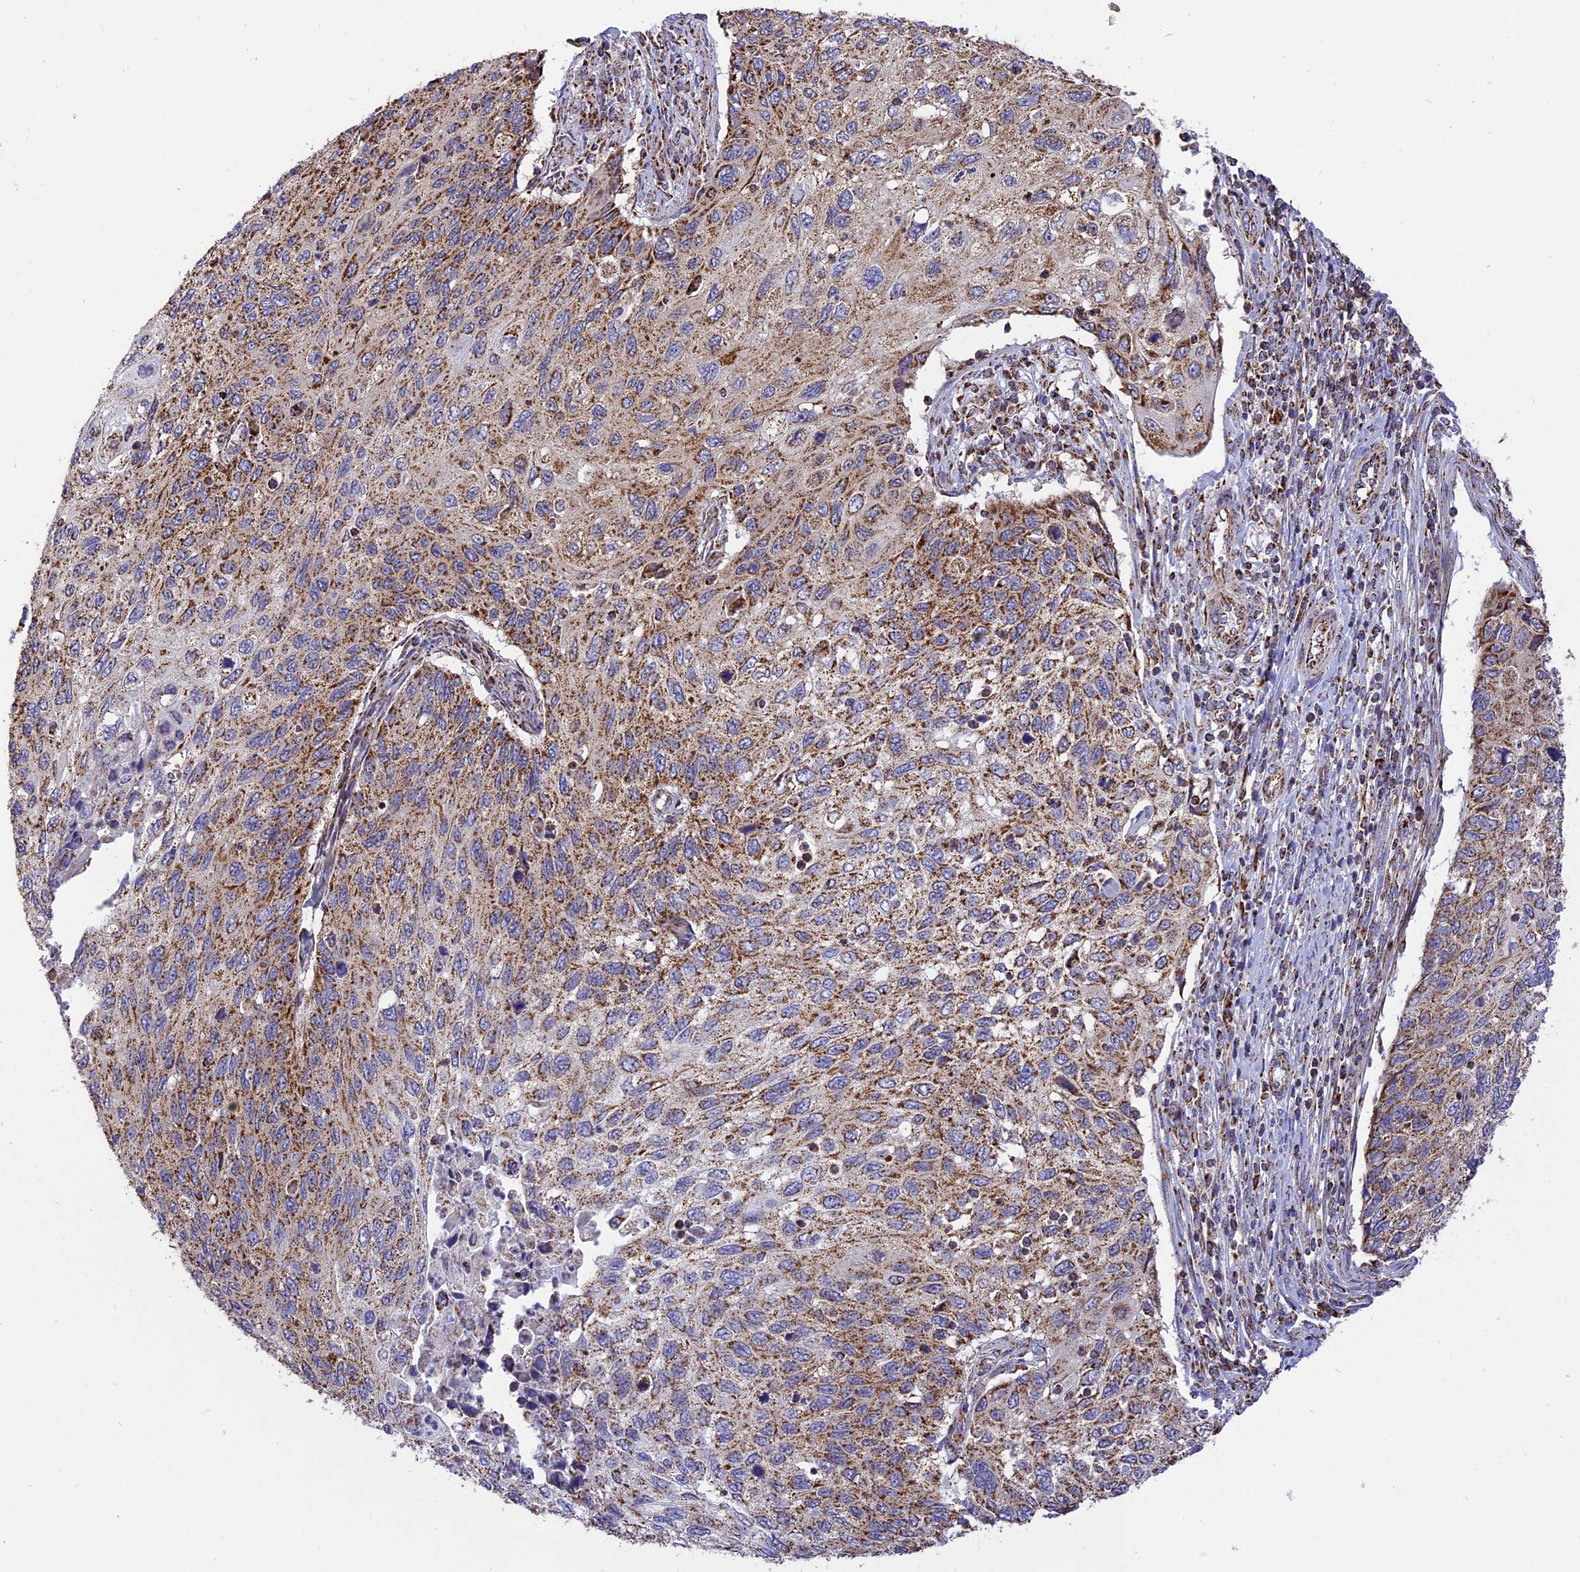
{"staining": {"intensity": "strong", "quantity": ">75%", "location": "cytoplasmic/membranous"}, "tissue": "cervical cancer", "cell_type": "Tumor cells", "image_type": "cancer", "snomed": [{"axis": "morphology", "description": "Squamous cell carcinoma, NOS"}, {"axis": "topography", "description": "Cervix"}], "caption": "Cervical cancer (squamous cell carcinoma) was stained to show a protein in brown. There is high levels of strong cytoplasmic/membranous expression in about >75% of tumor cells.", "gene": "TTC4", "patient": {"sex": "female", "age": 70}}